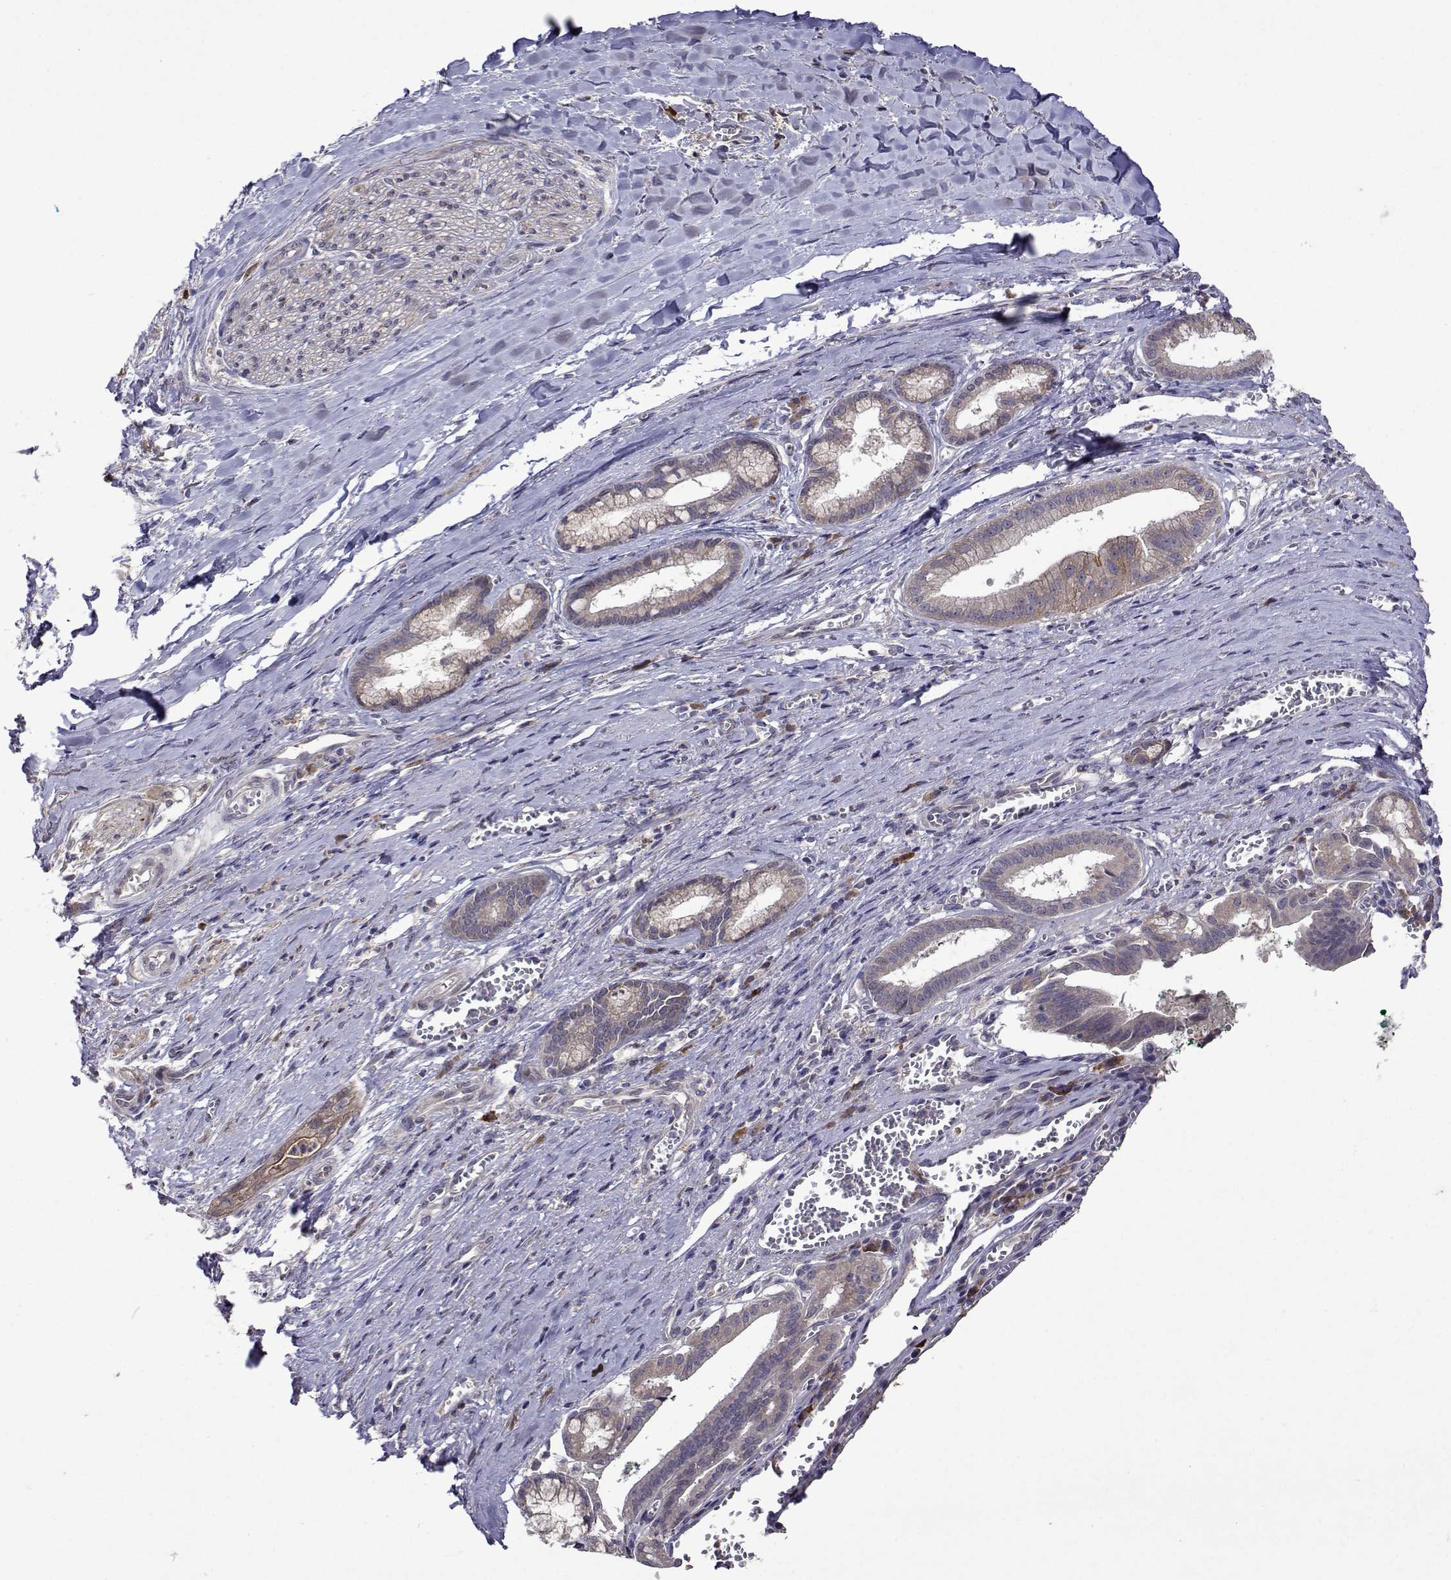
{"staining": {"intensity": "negative", "quantity": "none", "location": "none"}, "tissue": "pancreatic cancer", "cell_type": "Tumor cells", "image_type": "cancer", "snomed": [{"axis": "morphology", "description": "Normal tissue, NOS"}, {"axis": "morphology", "description": "Adenocarcinoma, NOS"}, {"axis": "topography", "description": "Lymph node"}, {"axis": "topography", "description": "Pancreas"}], "caption": "The image reveals no significant expression in tumor cells of pancreatic adenocarcinoma.", "gene": "TARBP2", "patient": {"sex": "female", "age": 58}}